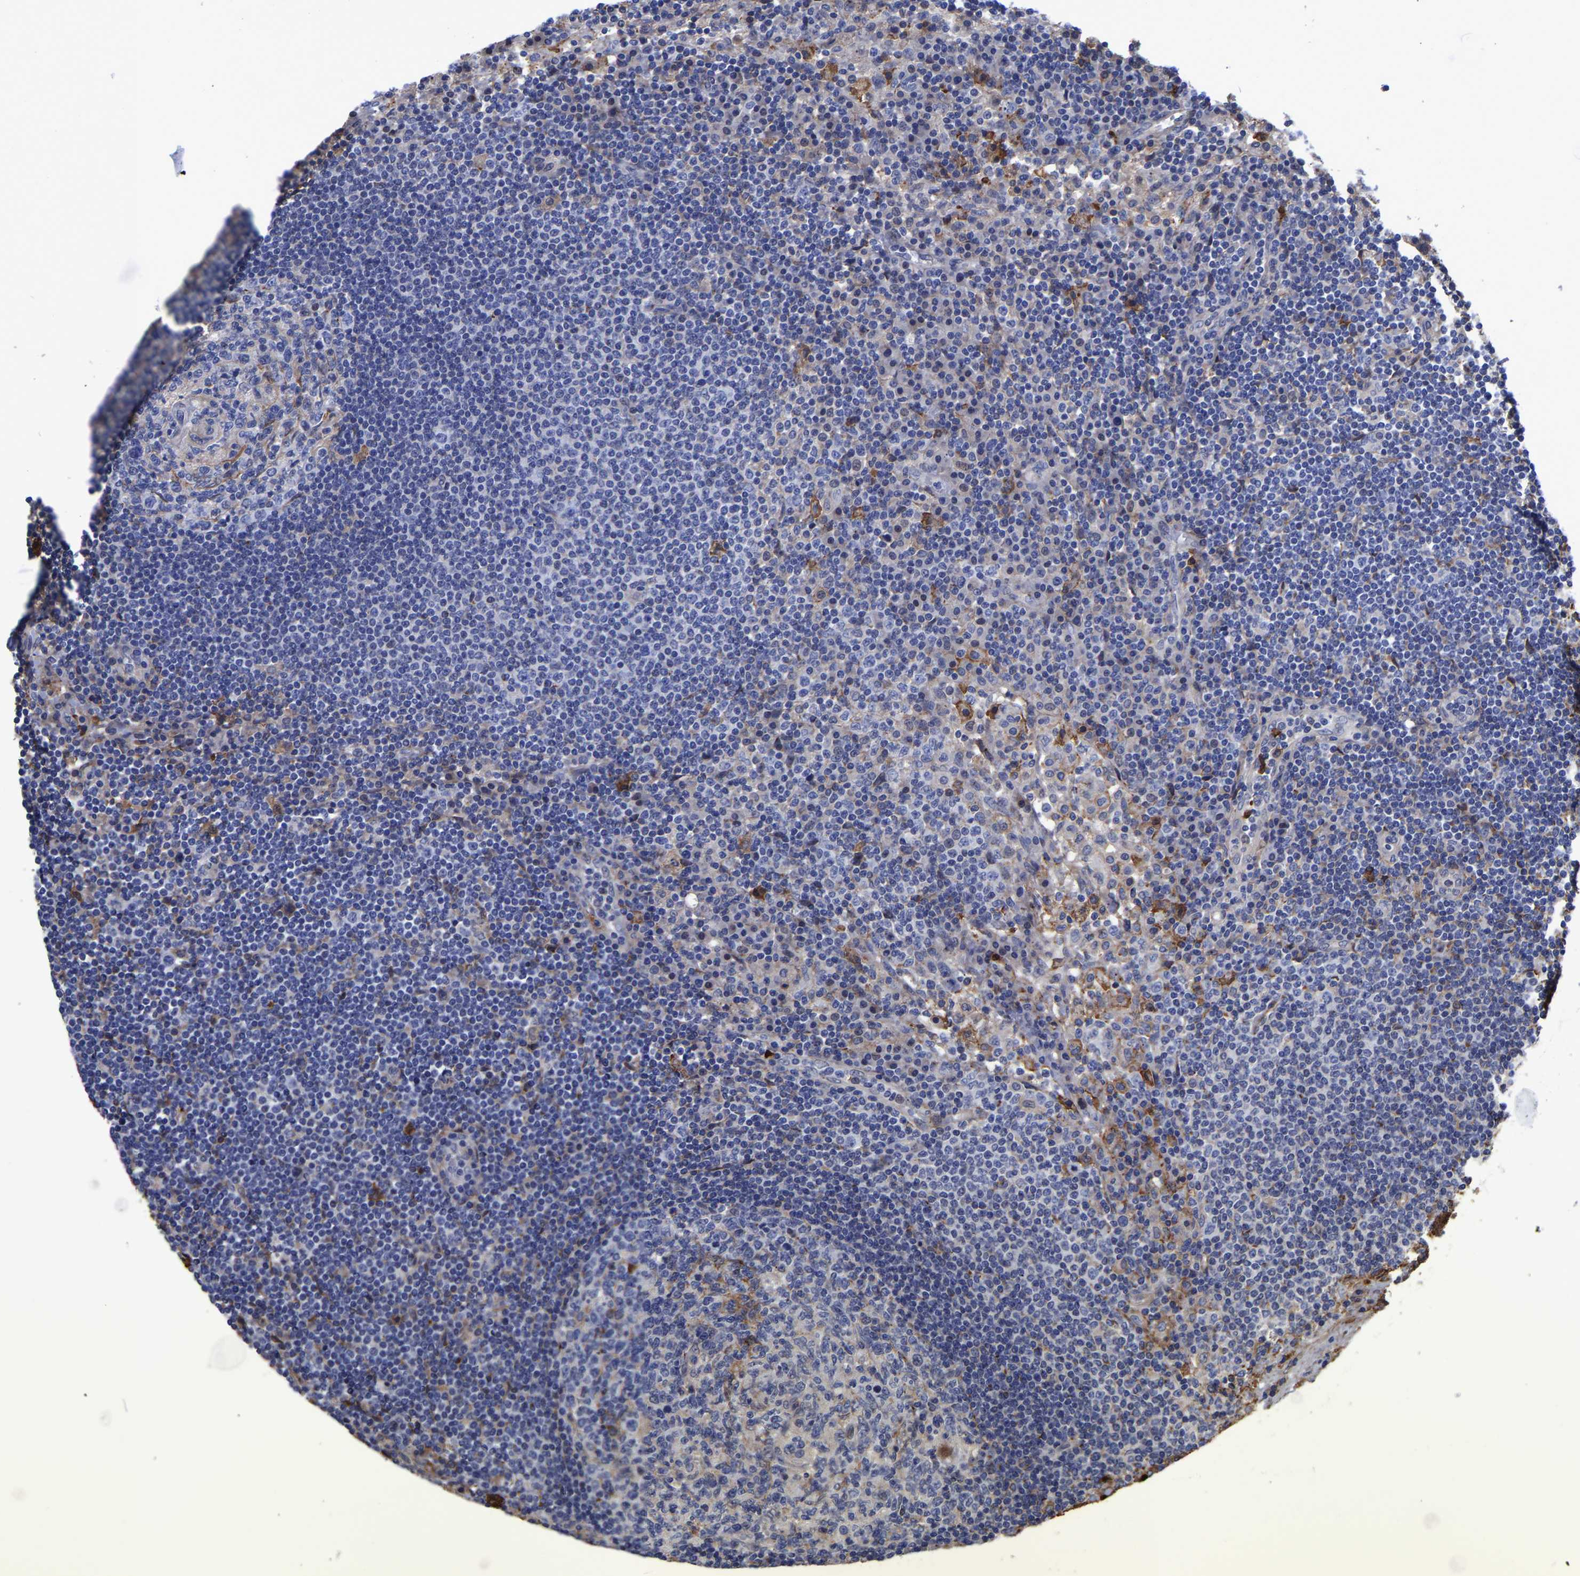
{"staining": {"intensity": "moderate", "quantity": "<25%", "location": "cytoplasmic/membranous"}, "tissue": "lymph node", "cell_type": "Germinal center cells", "image_type": "normal", "snomed": [{"axis": "morphology", "description": "Normal tissue, NOS"}, {"axis": "topography", "description": "Lymph node"}], "caption": "Immunohistochemistry image of normal human lymph node stained for a protein (brown), which exhibits low levels of moderate cytoplasmic/membranous staining in approximately <25% of germinal center cells.", "gene": "LIF", "patient": {"sex": "female", "age": 53}}